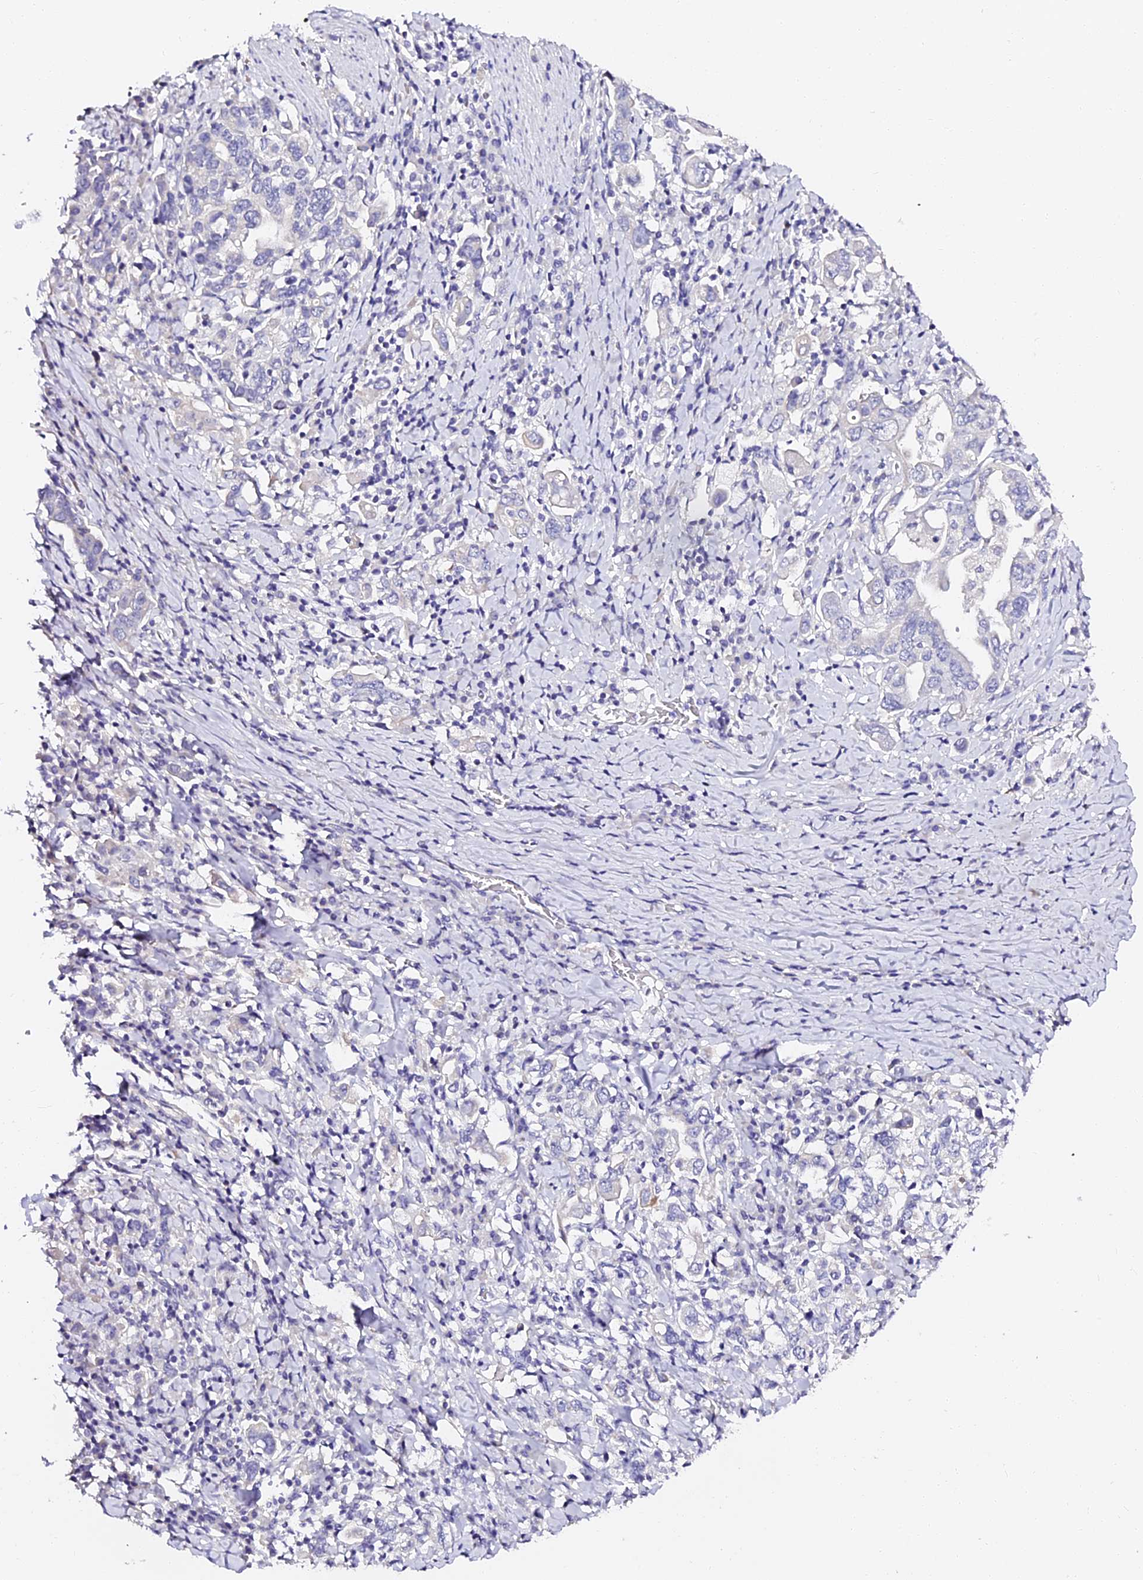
{"staining": {"intensity": "negative", "quantity": "none", "location": "none"}, "tissue": "stomach cancer", "cell_type": "Tumor cells", "image_type": "cancer", "snomed": [{"axis": "morphology", "description": "Adenocarcinoma, NOS"}, {"axis": "topography", "description": "Stomach, upper"}, {"axis": "topography", "description": "Stomach"}], "caption": "Immunohistochemistry (IHC) of stomach cancer (adenocarcinoma) exhibits no staining in tumor cells.", "gene": "VPS33B", "patient": {"sex": "male", "age": 62}}